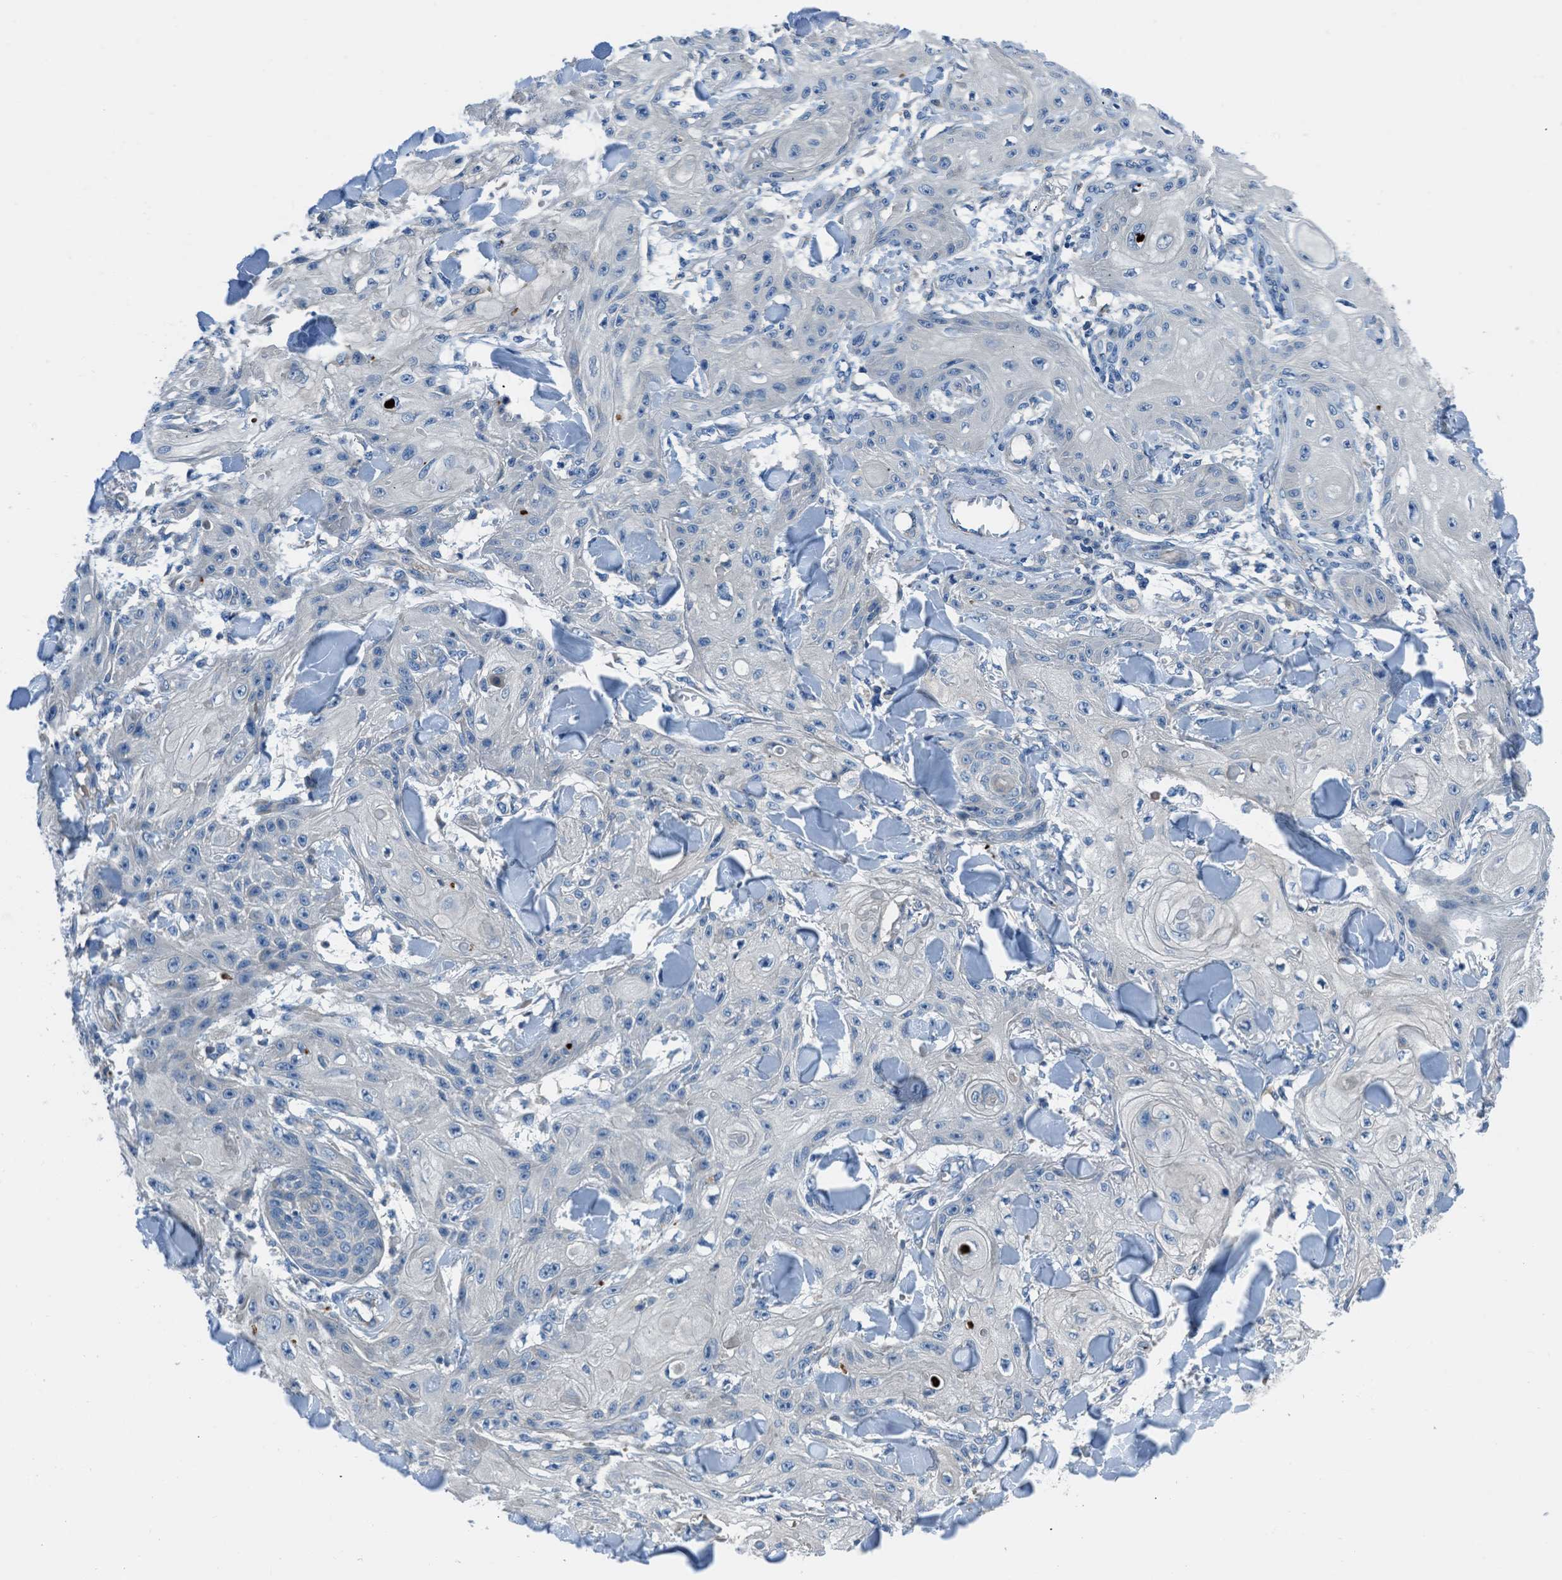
{"staining": {"intensity": "negative", "quantity": "none", "location": "none"}, "tissue": "skin cancer", "cell_type": "Tumor cells", "image_type": "cancer", "snomed": [{"axis": "morphology", "description": "Squamous cell carcinoma, NOS"}, {"axis": "topography", "description": "Skin"}], "caption": "High magnification brightfield microscopy of skin squamous cell carcinoma stained with DAB (brown) and counterstained with hematoxylin (blue): tumor cells show no significant expression. The staining is performed using DAB brown chromogen with nuclei counter-stained in using hematoxylin.", "gene": "SLC38A6", "patient": {"sex": "male", "age": 74}}